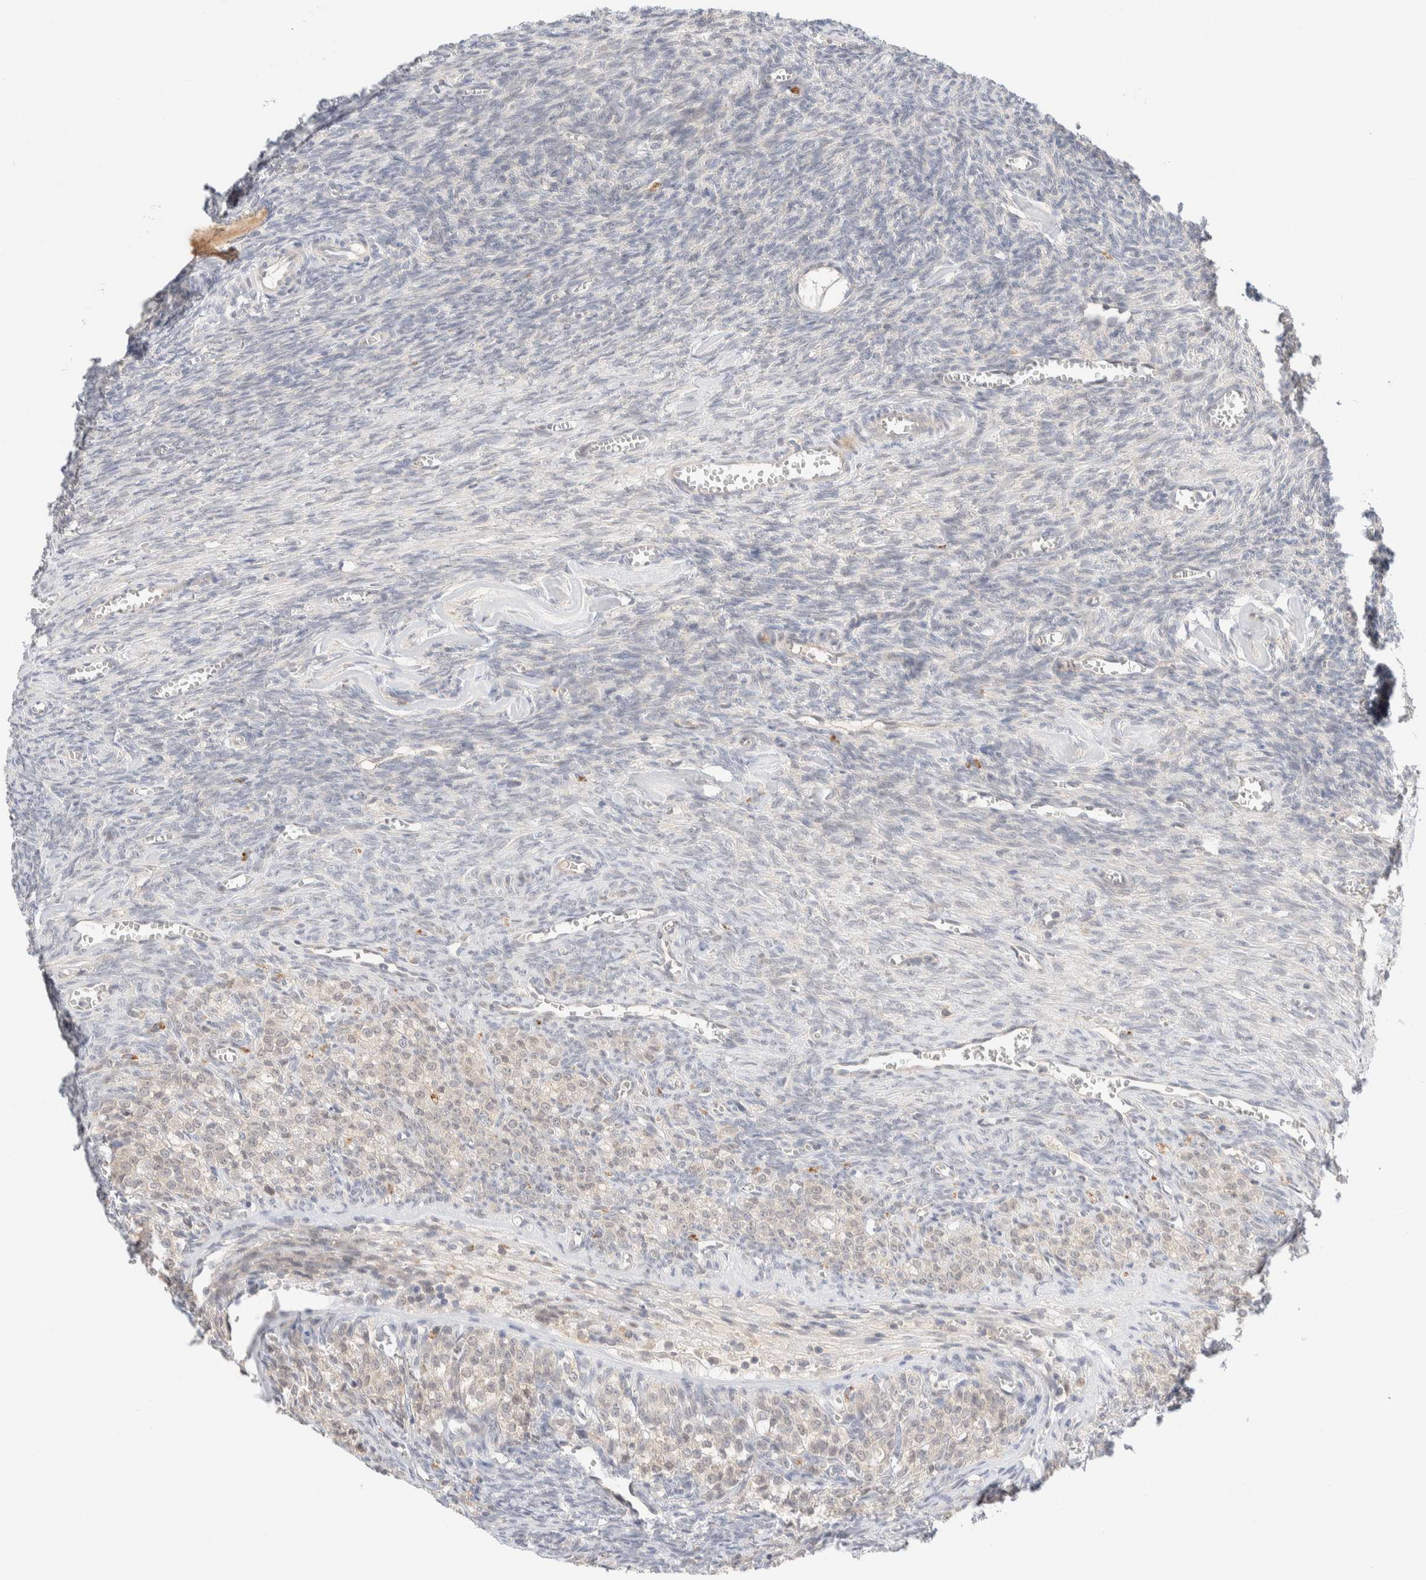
{"staining": {"intensity": "negative", "quantity": "none", "location": "none"}, "tissue": "ovary", "cell_type": "Follicle cells", "image_type": "normal", "snomed": [{"axis": "morphology", "description": "Normal tissue, NOS"}, {"axis": "topography", "description": "Ovary"}], "caption": "This is a photomicrograph of immunohistochemistry staining of benign ovary, which shows no staining in follicle cells.", "gene": "CHKA", "patient": {"sex": "female", "age": 27}}